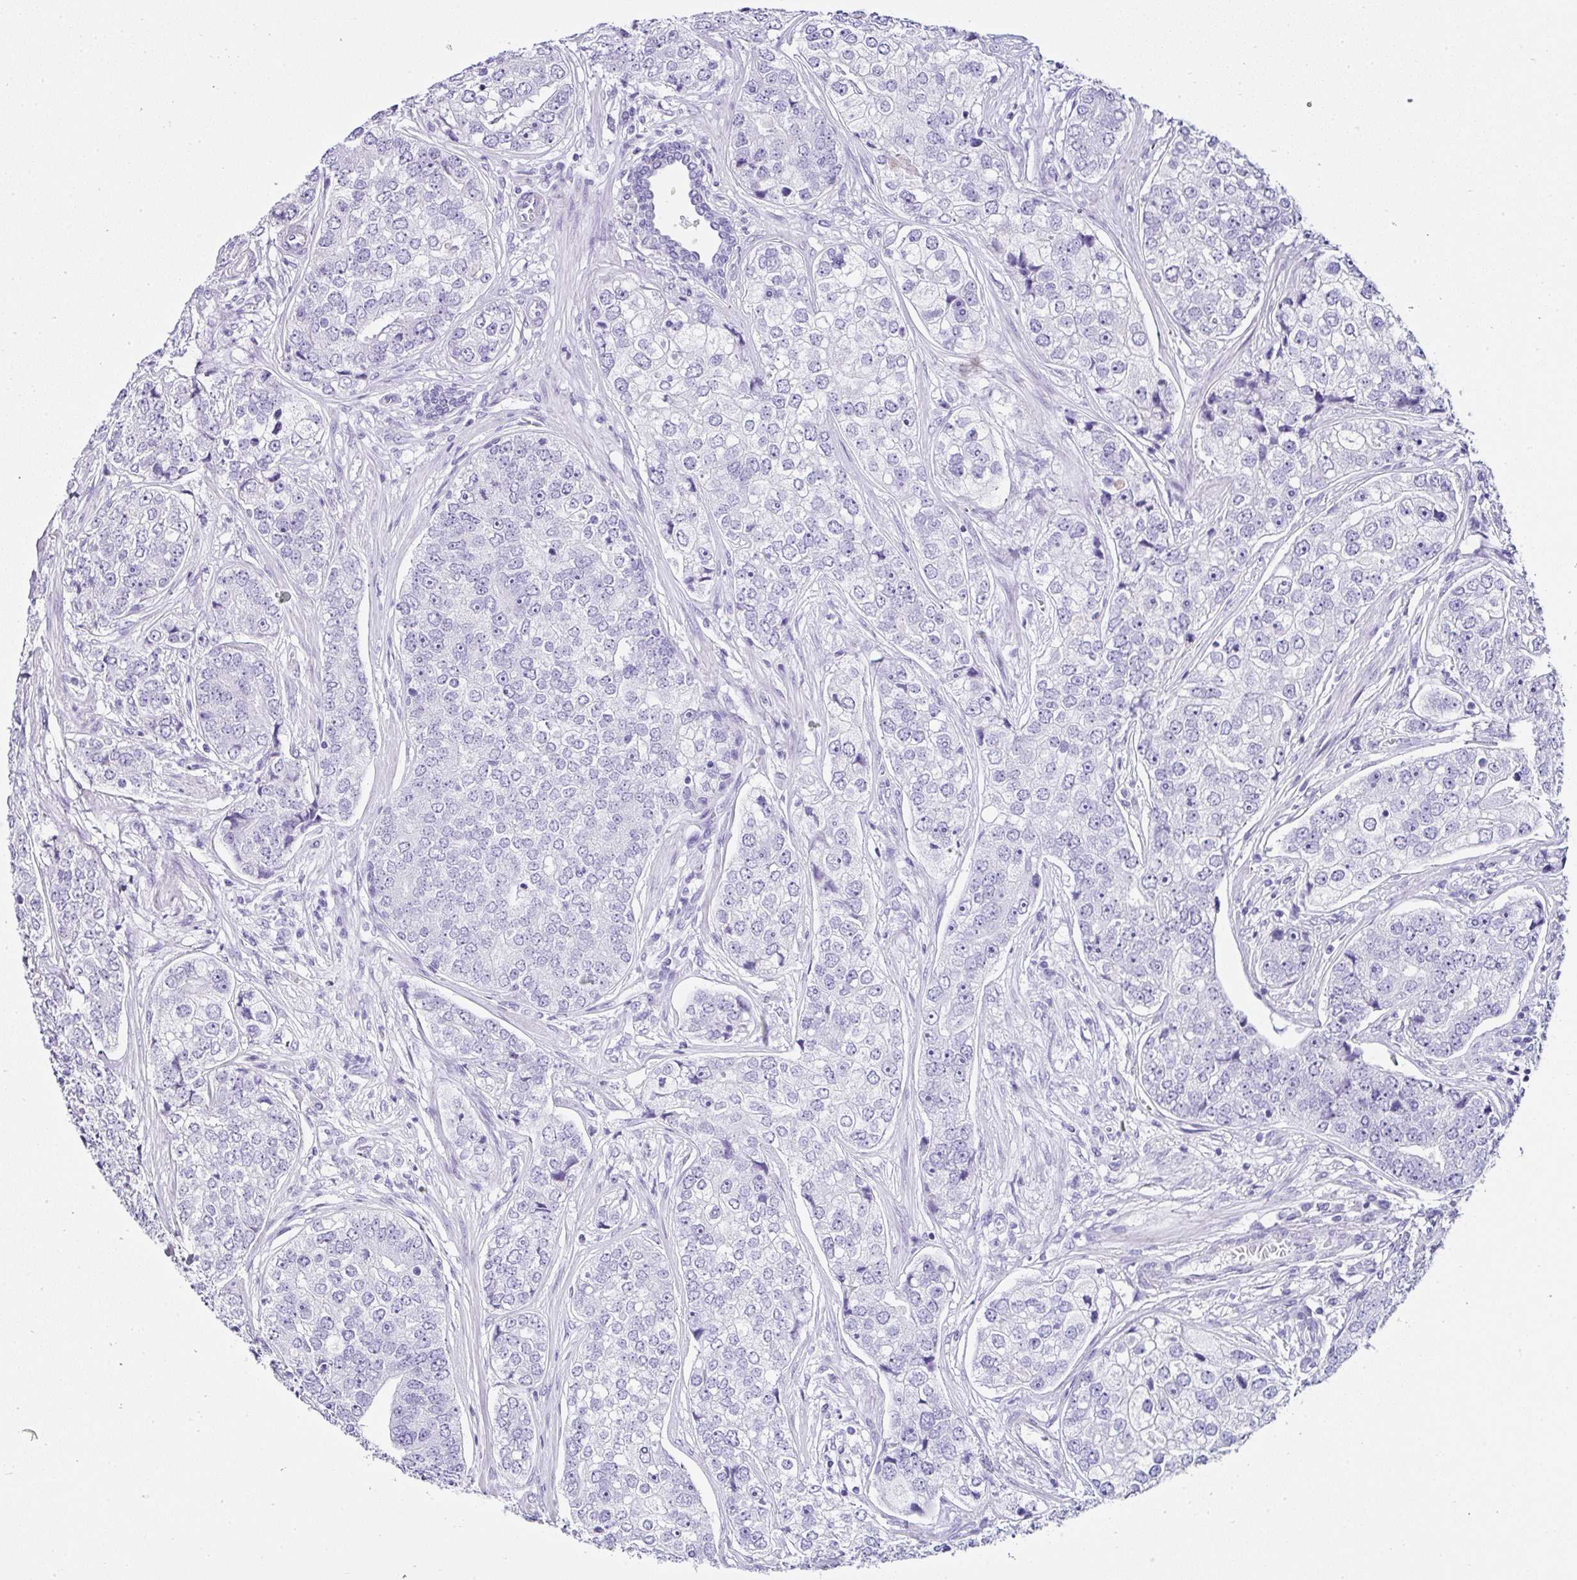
{"staining": {"intensity": "negative", "quantity": "none", "location": "none"}, "tissue": "prostate cancer", "cell_type": "Tumor cells", "image_type": "cancer", "snomed": [{"axis": "morphology", "description": "Adenocarcinoma, High grade"}, {"axis": "topography", "description": "Prostate"}], "caption": "Micrograph shows no significant protein positivity in tumor cells of adenocarcinoma (high-grade) (prostate).", "gene": "SERPINB3", "patient": {"sex": "male", "age": 60}}